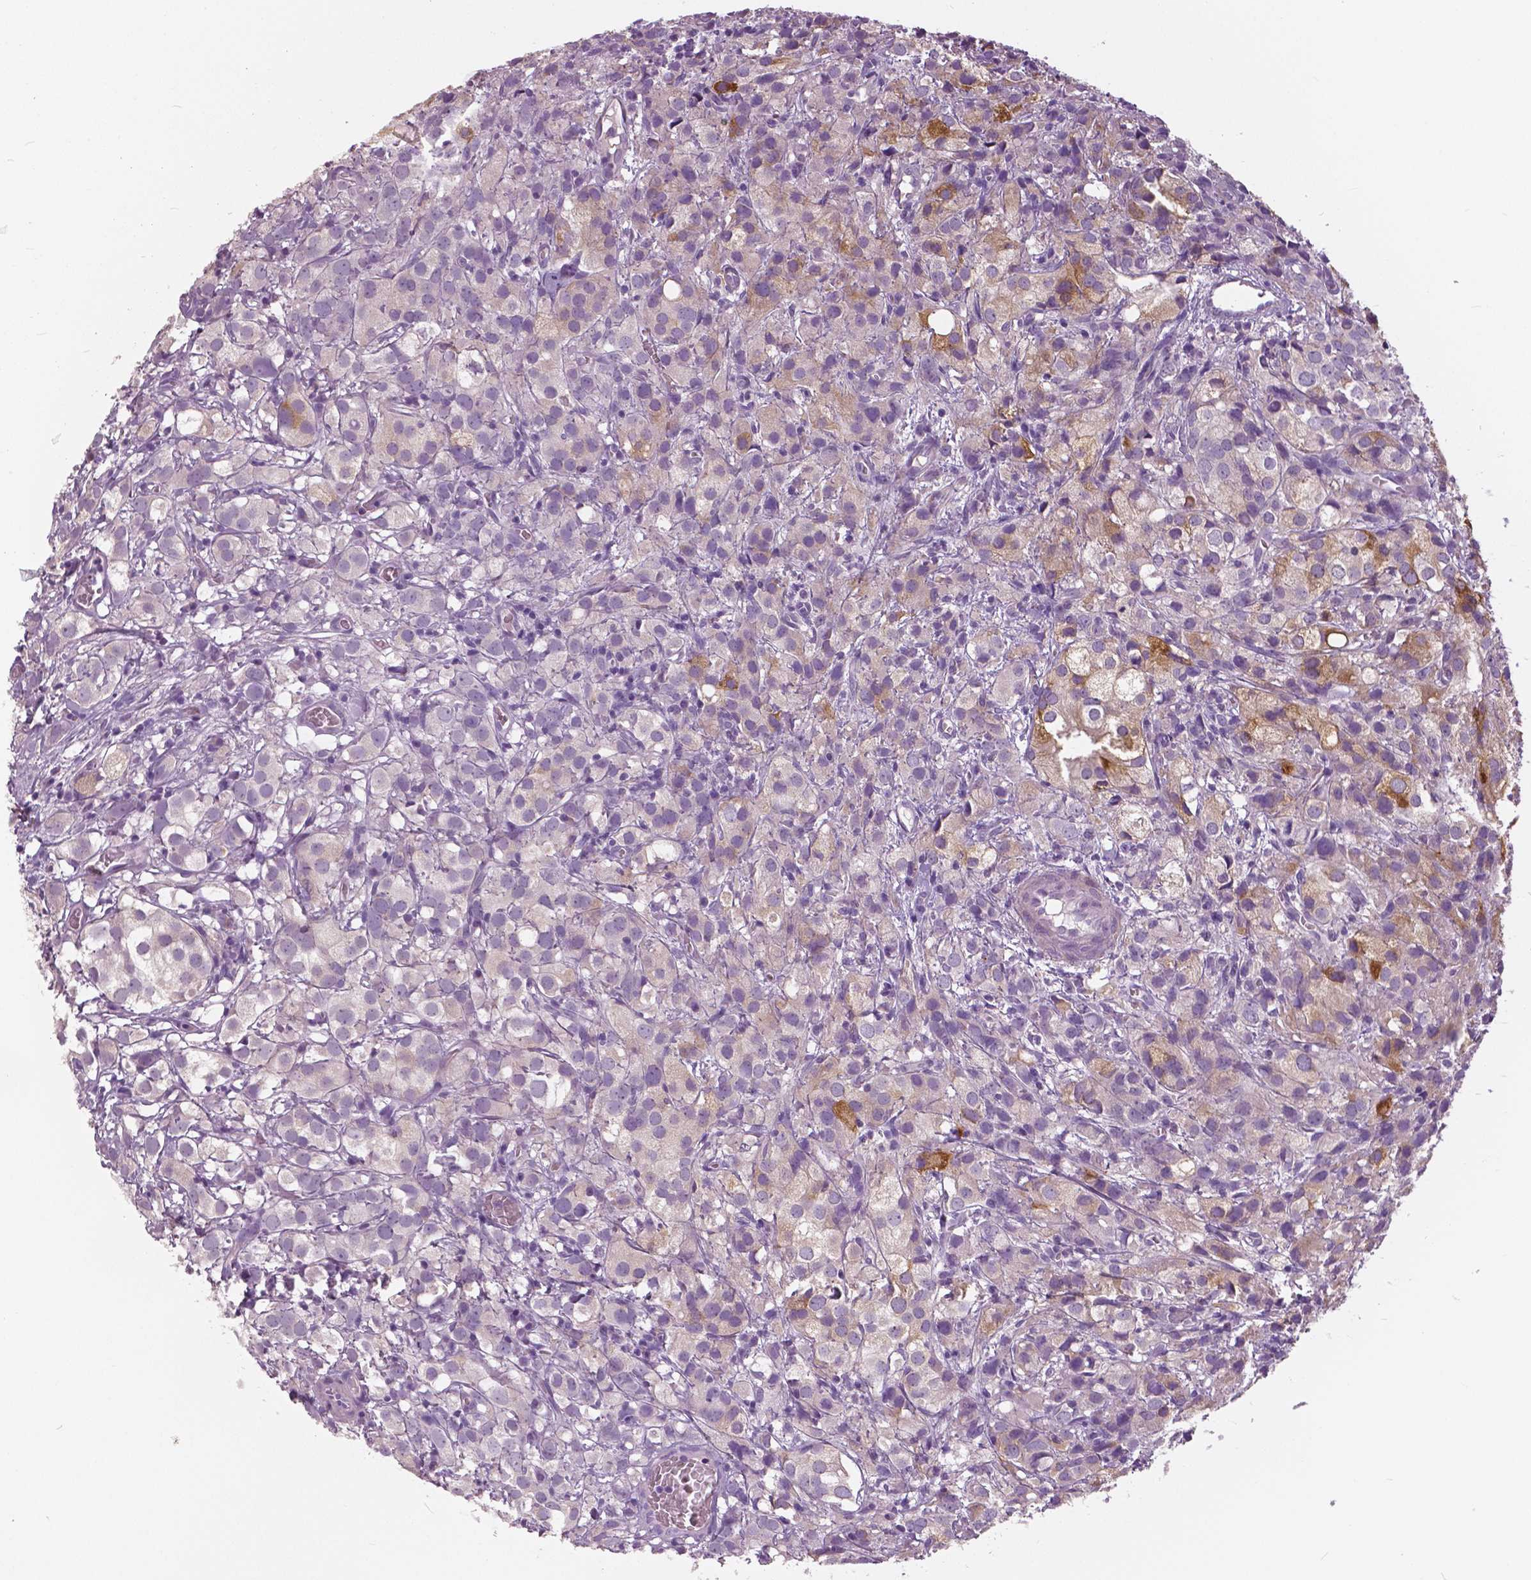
{"staining": {"intensity": "weak", "quantity": "<25%", "location": "cytoplasmic/membranous"}, "tissue": "prostate cancer", "cell_type": "Tumor cells", "image_type": "cancer", "snomed": [{"axis": "morphology", "description": "Adenocarcinoma, High grade"}, {"axis": "topography", "description": "Prostate"}], "caption": "Histopathology image shows no protein positivity in tumor cells of prostate cancer (high-grade adenocarcinoma) tissue.", "gene": "SERPINI1", "patient": {"sex": "male", "age": 86}}